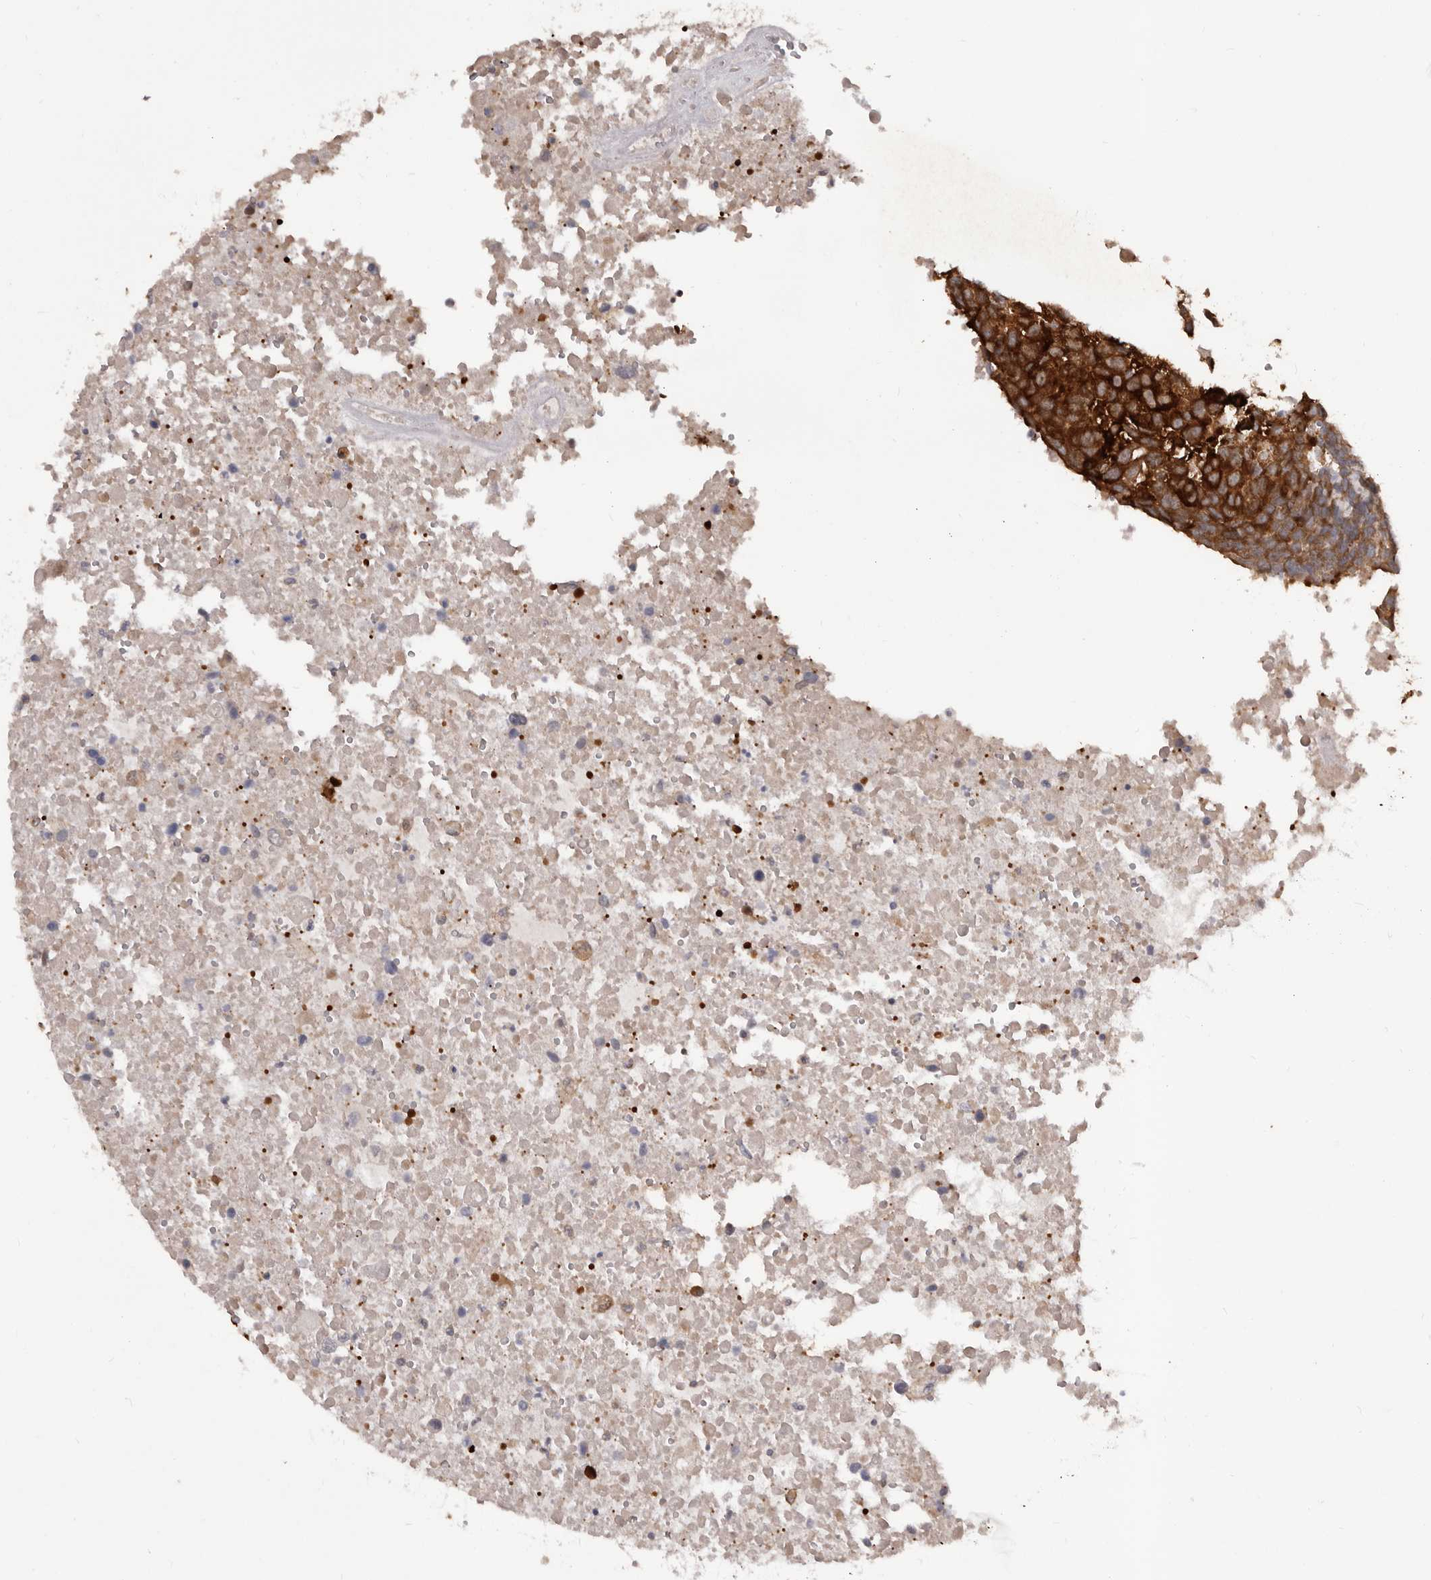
{"staining": {"intensity": "strong", "quantity": ">75%", "location": "cytoplasmic/membranous"}, "tissue": "head and neck cancer", "cell_type": "Tumor cells", "image_type": "cancer", "snomed": [{"axis": "morphology", "description": "Squamous cell carcinoma, NOS"}, {"axis": "topography", "description": "Head-Neck"}], "caption": "Strong cytoplasmic/membranous protein staining is present in about >75% of tumor cells in head and neck squamous cell carcinoma.", "gene": "HBS1L", "patient": {"sex": "male", "age": 66}}